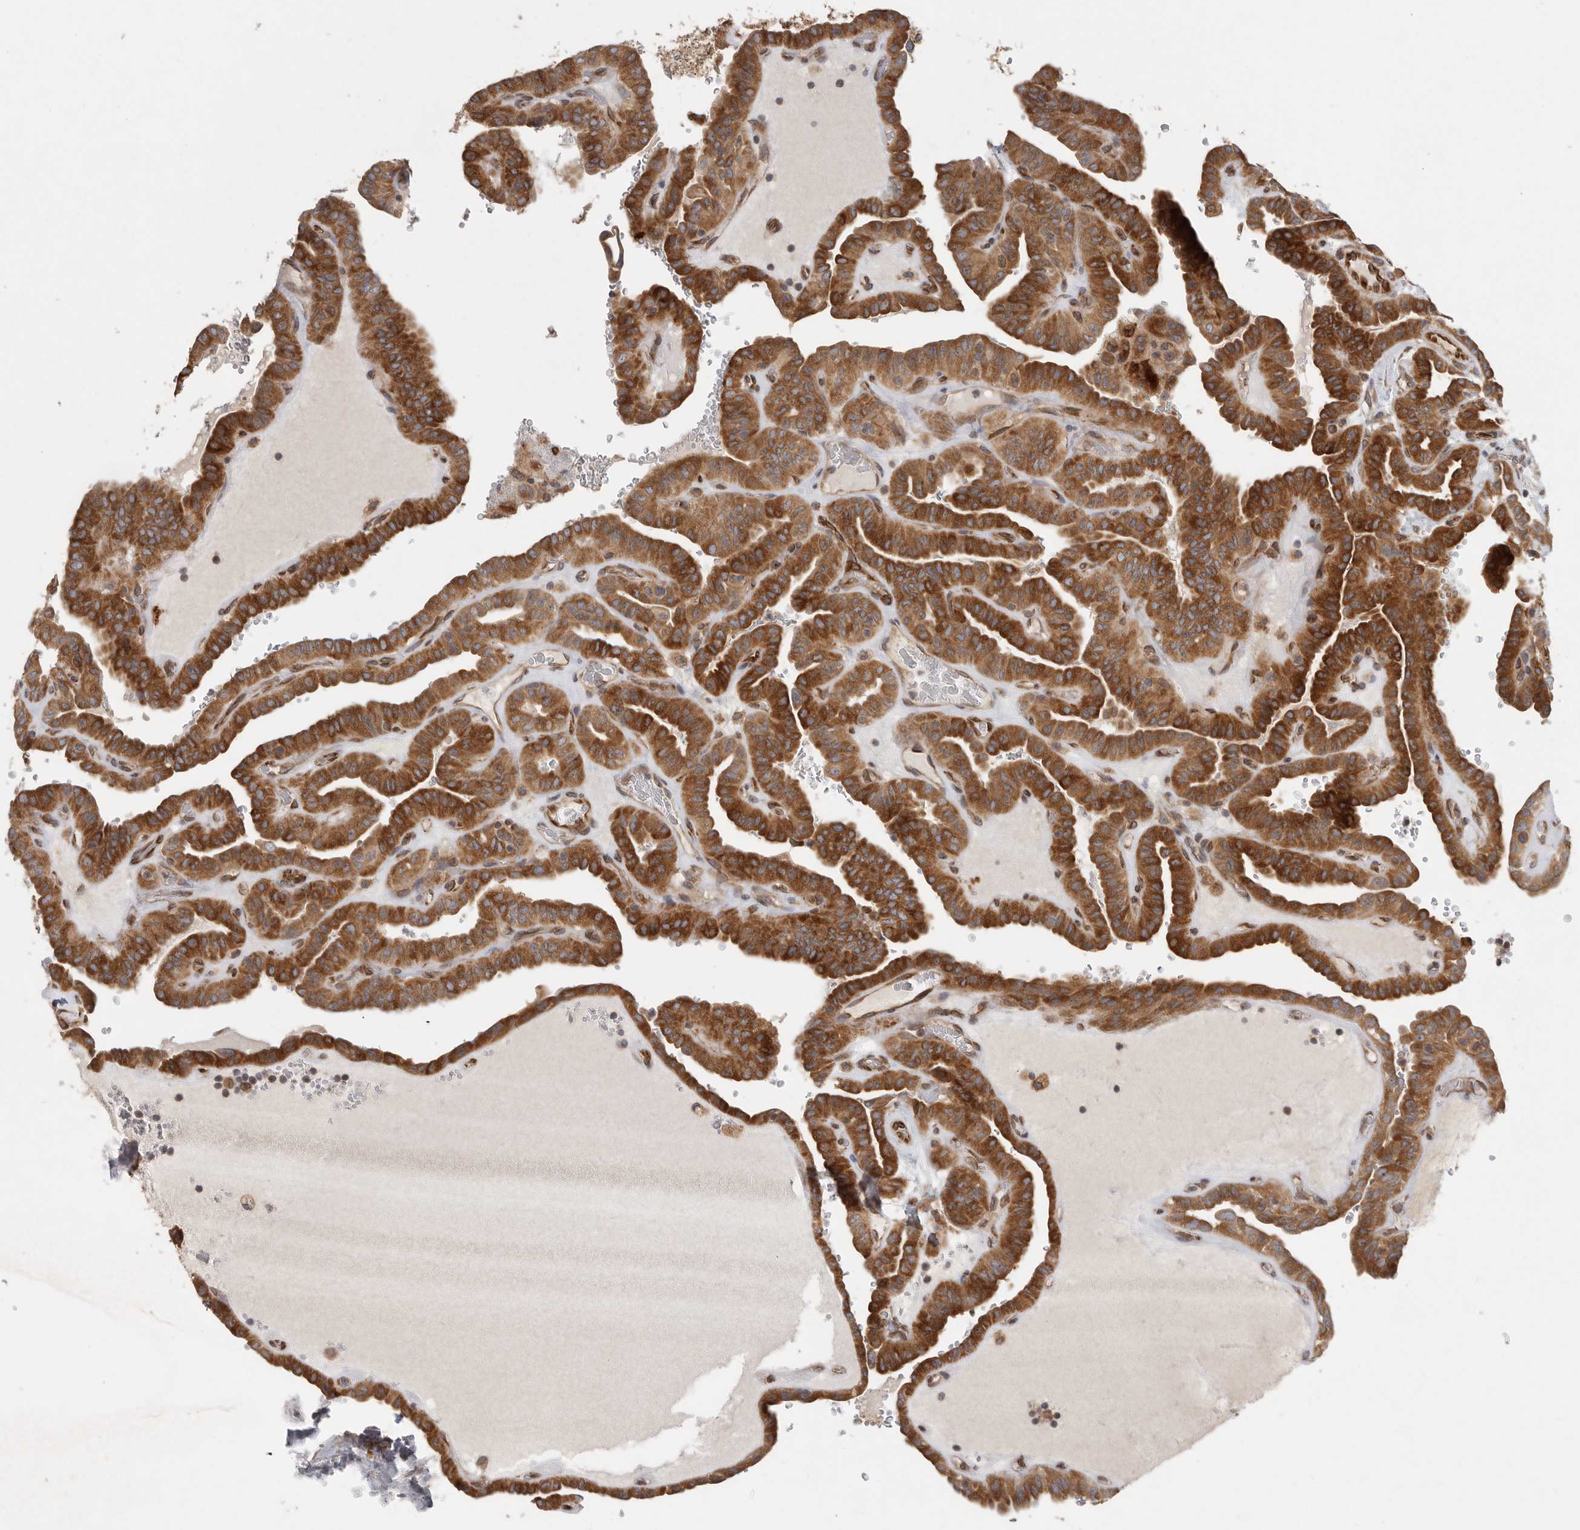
{"staining": {"intensity": "strong", "quantity": ">75%", "location": "cytoplasmic/membranous"}, "tissue": "thyroid cancer", "cell_type": "Tumor cells", "image_type": "cancer", "snomed": [{"axis": "morphology", "description": "Papillary adenocarcinoma, NOS"}, {"axis": "topography", "description": "Thyroid gland"}], "caption": "Protein expression analysis of thyroid cancer displays strong cytoplasmic/membranous staining in approximately >75% of tumor cells. Using DAB (3,3'-diaminobenzidine) (brown) and hematoxylin (blue) stains, captured at high magnification using brightfield microscopy.", "gene": "BCAP29", "patient": {"sex": "male", "age": 77}}